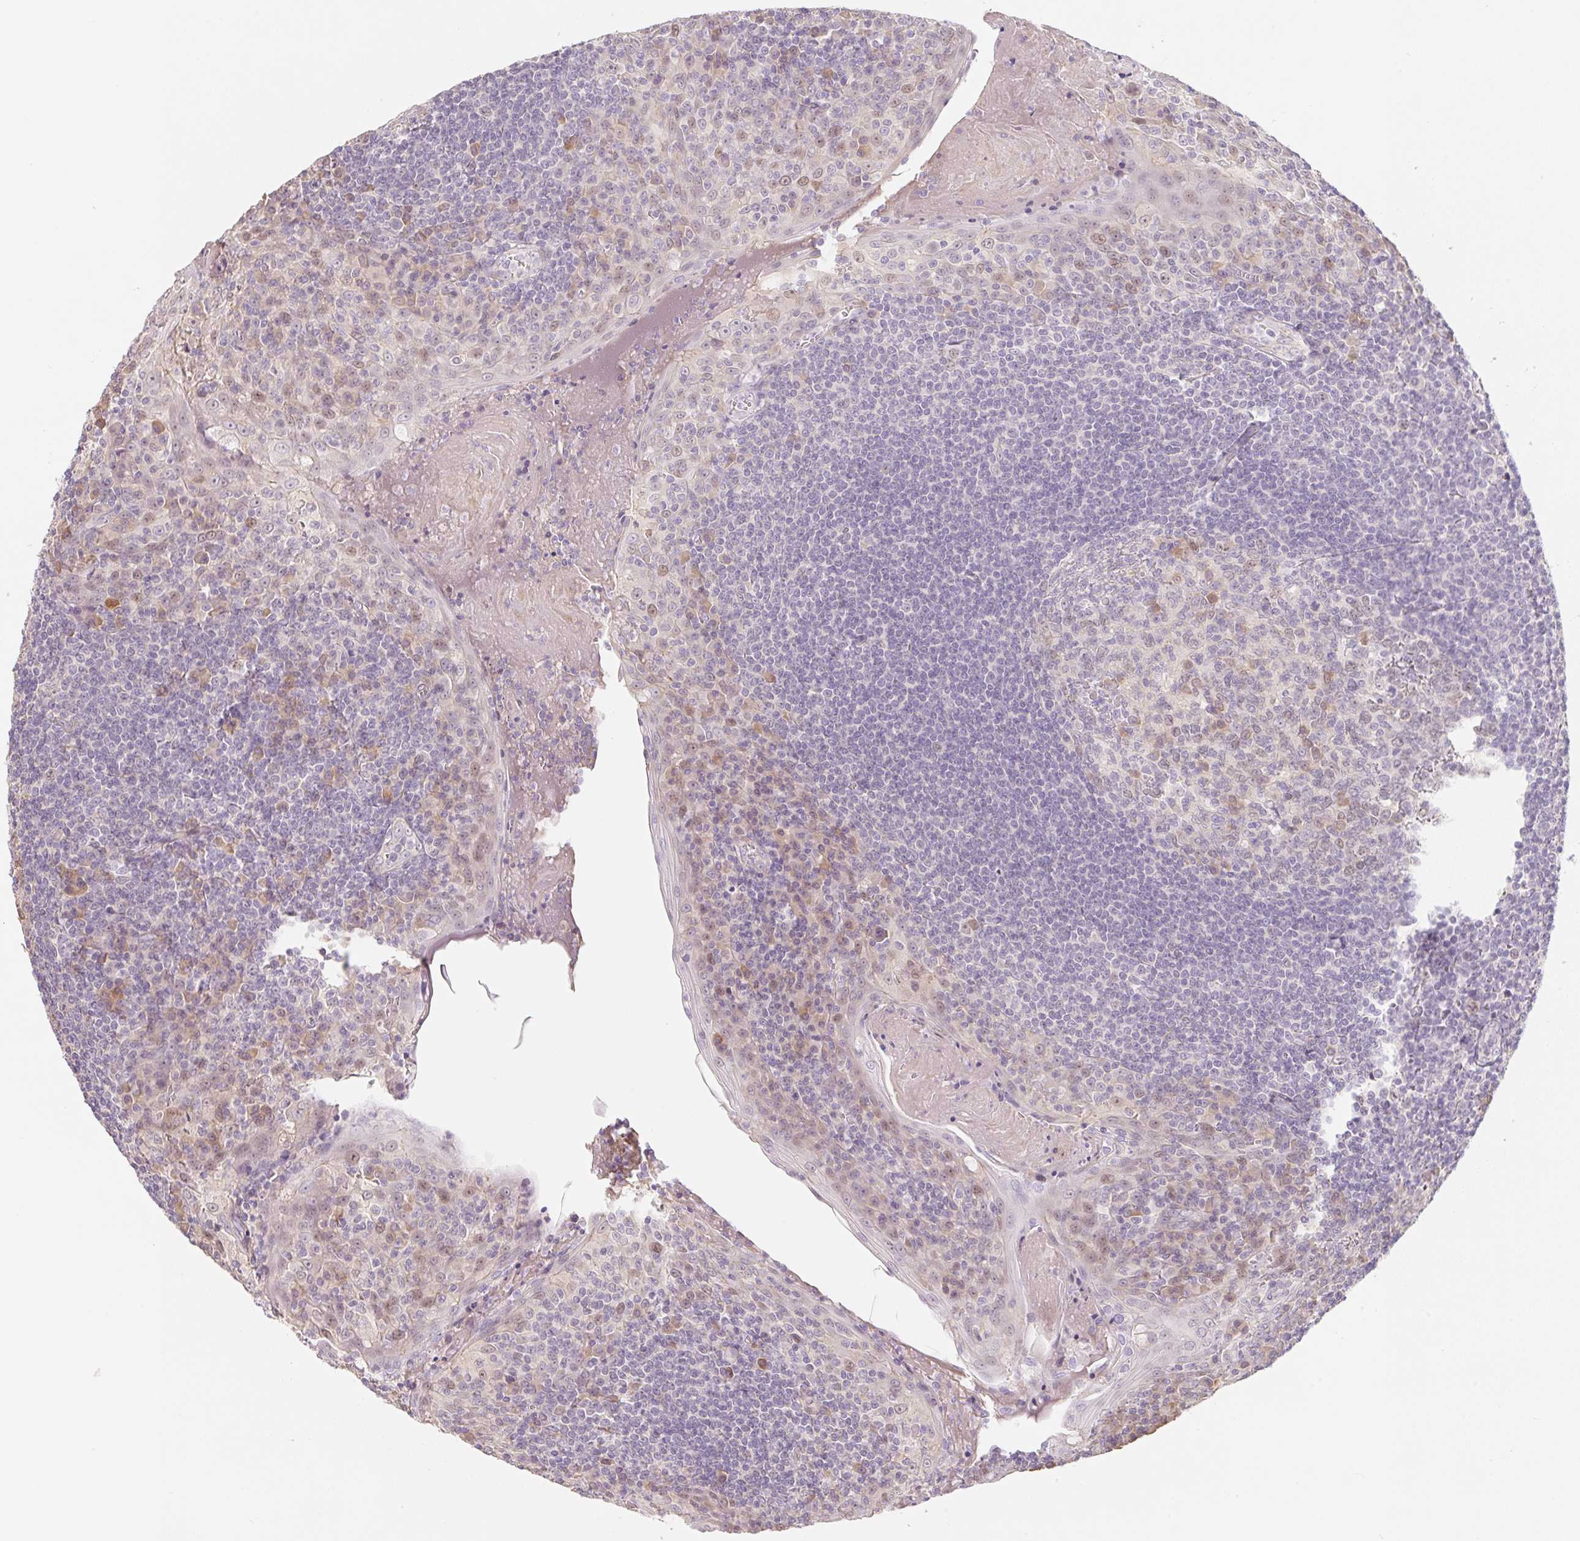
{"staining": {"intensity": "moderate", "quantity": "<25%", "location": "nuclear"}, "tissue": "tonsil", "cell_type": "Germinal center cells", "image_type": "normal", "snomed": [{"axis": "morphology", "description": "Normal tissue, NOS"}, {"axis": "topography", "description": "Tonsil"}], "caption": "A brown stain highlights moderate nuclear staining of a protein in germinal center cells of unremarkable tonsil.", "gene": "MIA2", "patient": {"sex": "male", "age": 27}}